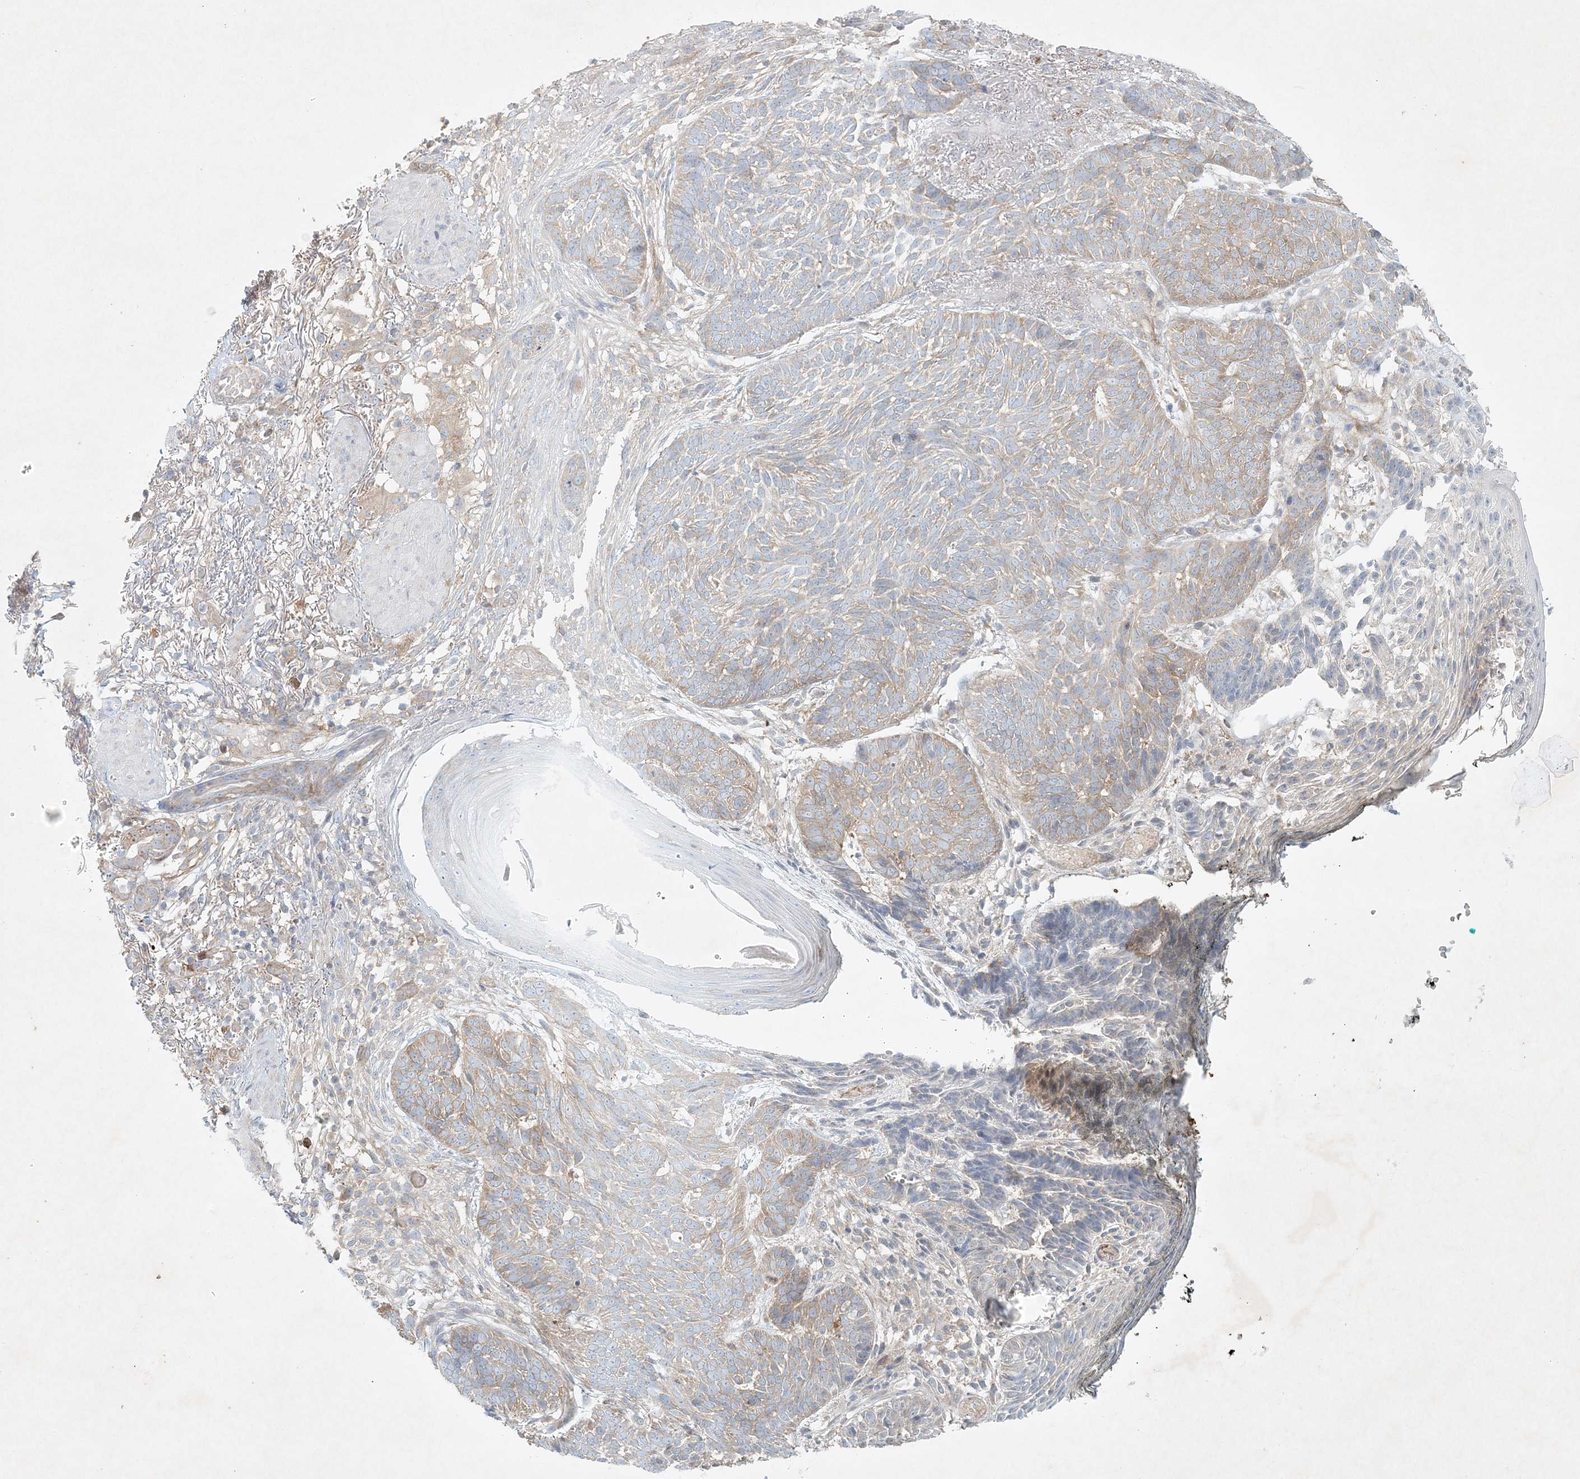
{"staining": {"intensity": "weak", "quantity": "25%-75%", "location": "cytoplasmic/membranous"}, "tissue": "skin cancer", "cell_type": "Tumor cells", "image_type": "cancer", "snomed": [{"axis": "morphology", "description": "Normal tissue, NOS"}, {"axis": "morphology", "description": "Basal cell carcinoma"}, {"axis": "topography", "description": "Skin"}], "caption": "Protein staining exhibits weak cytoplasmic/membranous positivity in about 25%-75% of tumor cells in skin basal cell carcinoma.", "gene": "STK11IP", "patient": {"sex": "male", "age": 64}}